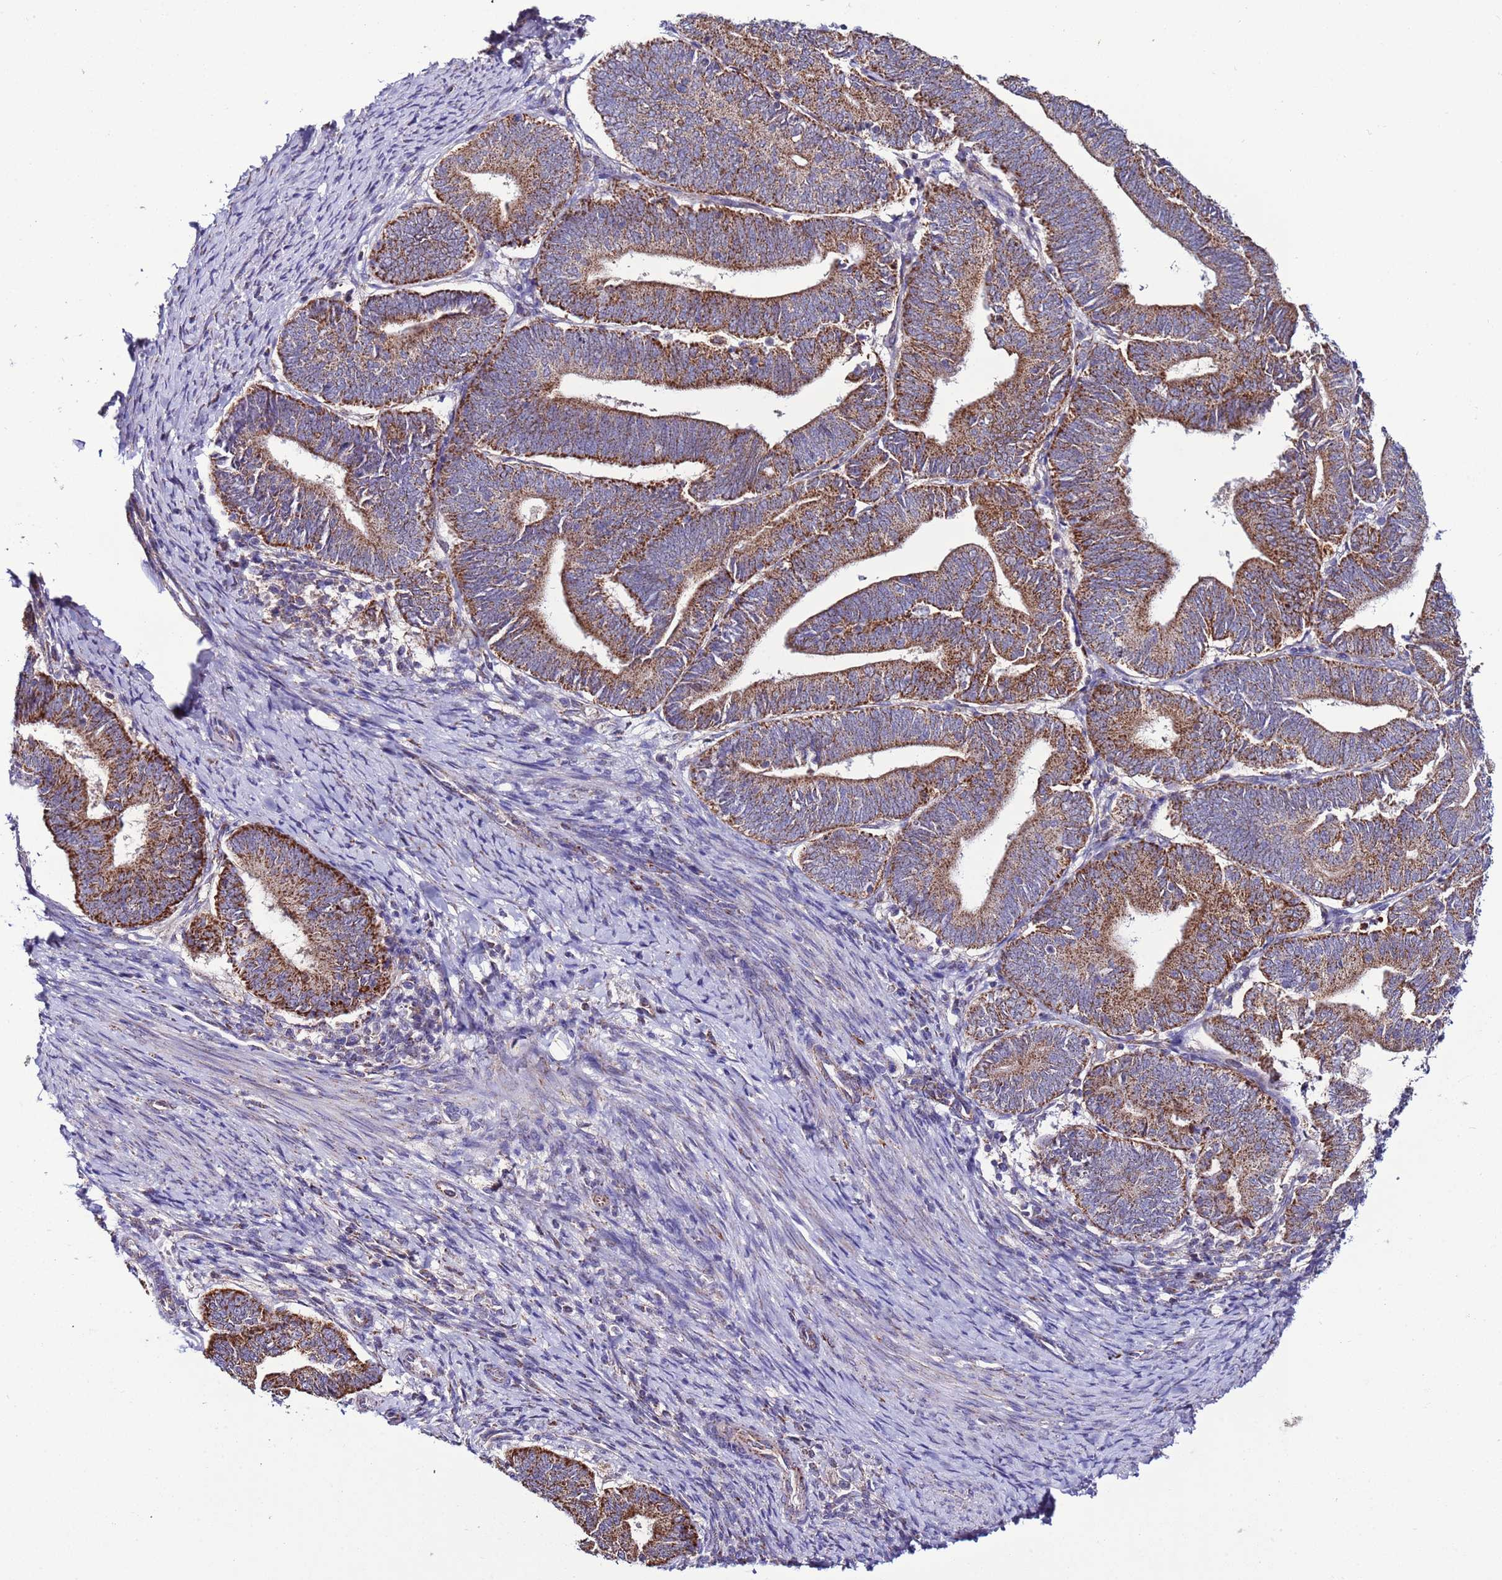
{"staining": {"intensity": "moderate", "quantity": ">75%", "location": "cytoplasmic/membranous"}, "tissue": "endometrial cancer", "cell_type": "Tumor cells", "image_type": "cancer", "snomed": [{"axis": "morphology", "description": "Adenocarcinoma, NOS"}, {"axis": "topography", "description": "Endometrium"}], "caption": "Endometrial cancer was stained to show a protein in brown. There is medium levels of moderate cytoplasmic/membranous positivity in approximately >75% of tumor cells.", "gene": "UEVLD", "patient": {"sex": "female", "age": 70}}